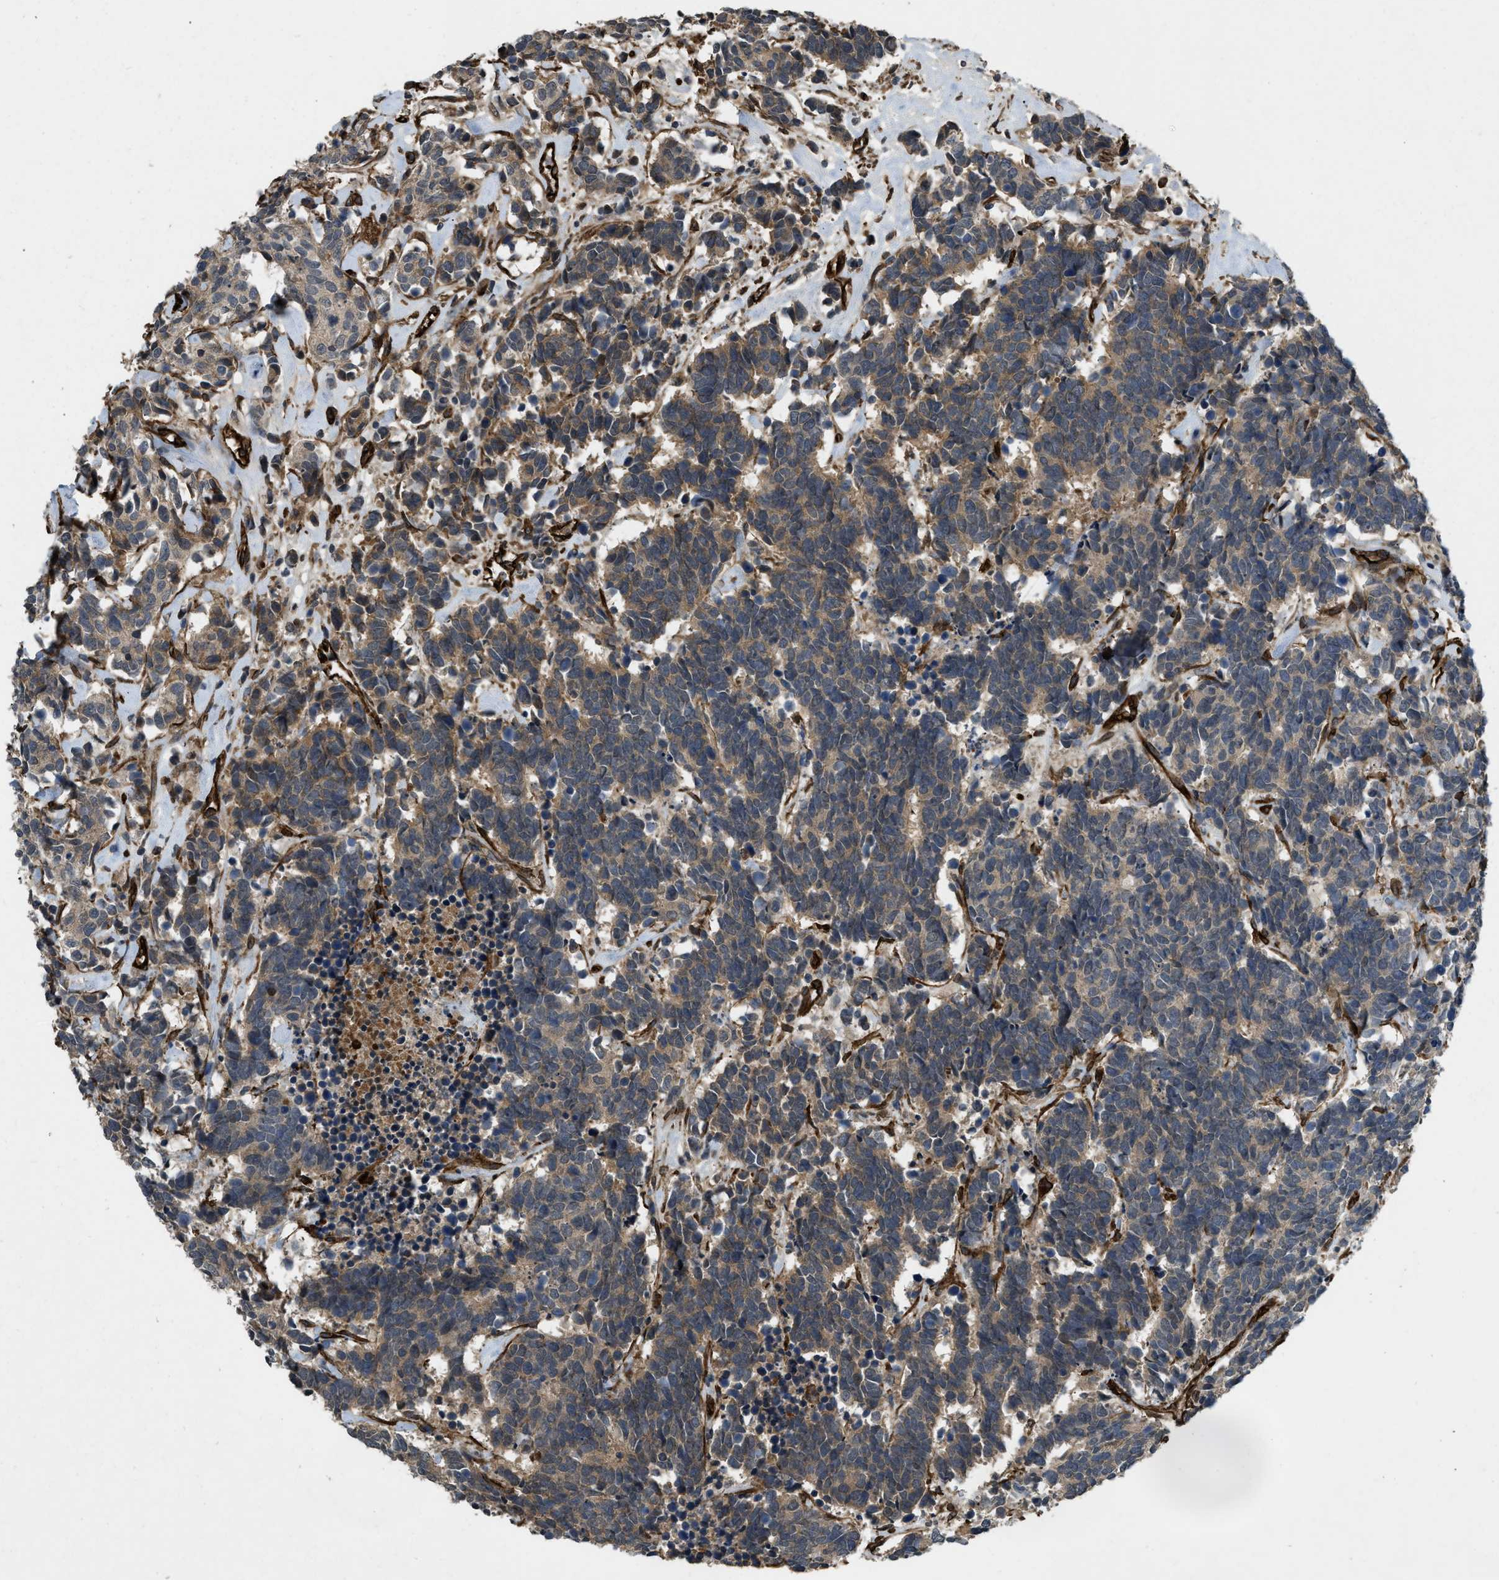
{"staining": {"intensity": "moderate", "quantity": ">75%", "location": "cytoplasmic/membranous"}, "tissue": "carcinoid", "cell_type": "Tumor cells", "image_type": "cancer", "snomed": [{"axis": "morphology", "description": "Carcinoma, NOS"}, {"axis": "morphology", "description": "Carcinoid, malignant, NOS"}, {"axis": "topography", "description": "Urinary bladder"}], "caption": "Carcinoid stained with a brown dye exhibits moderate cytoplasmic/membranous positive expression in approximately >75% of tumor cells.", "gene": "NMB", "patient": {"sex": "male", "age": 57}}